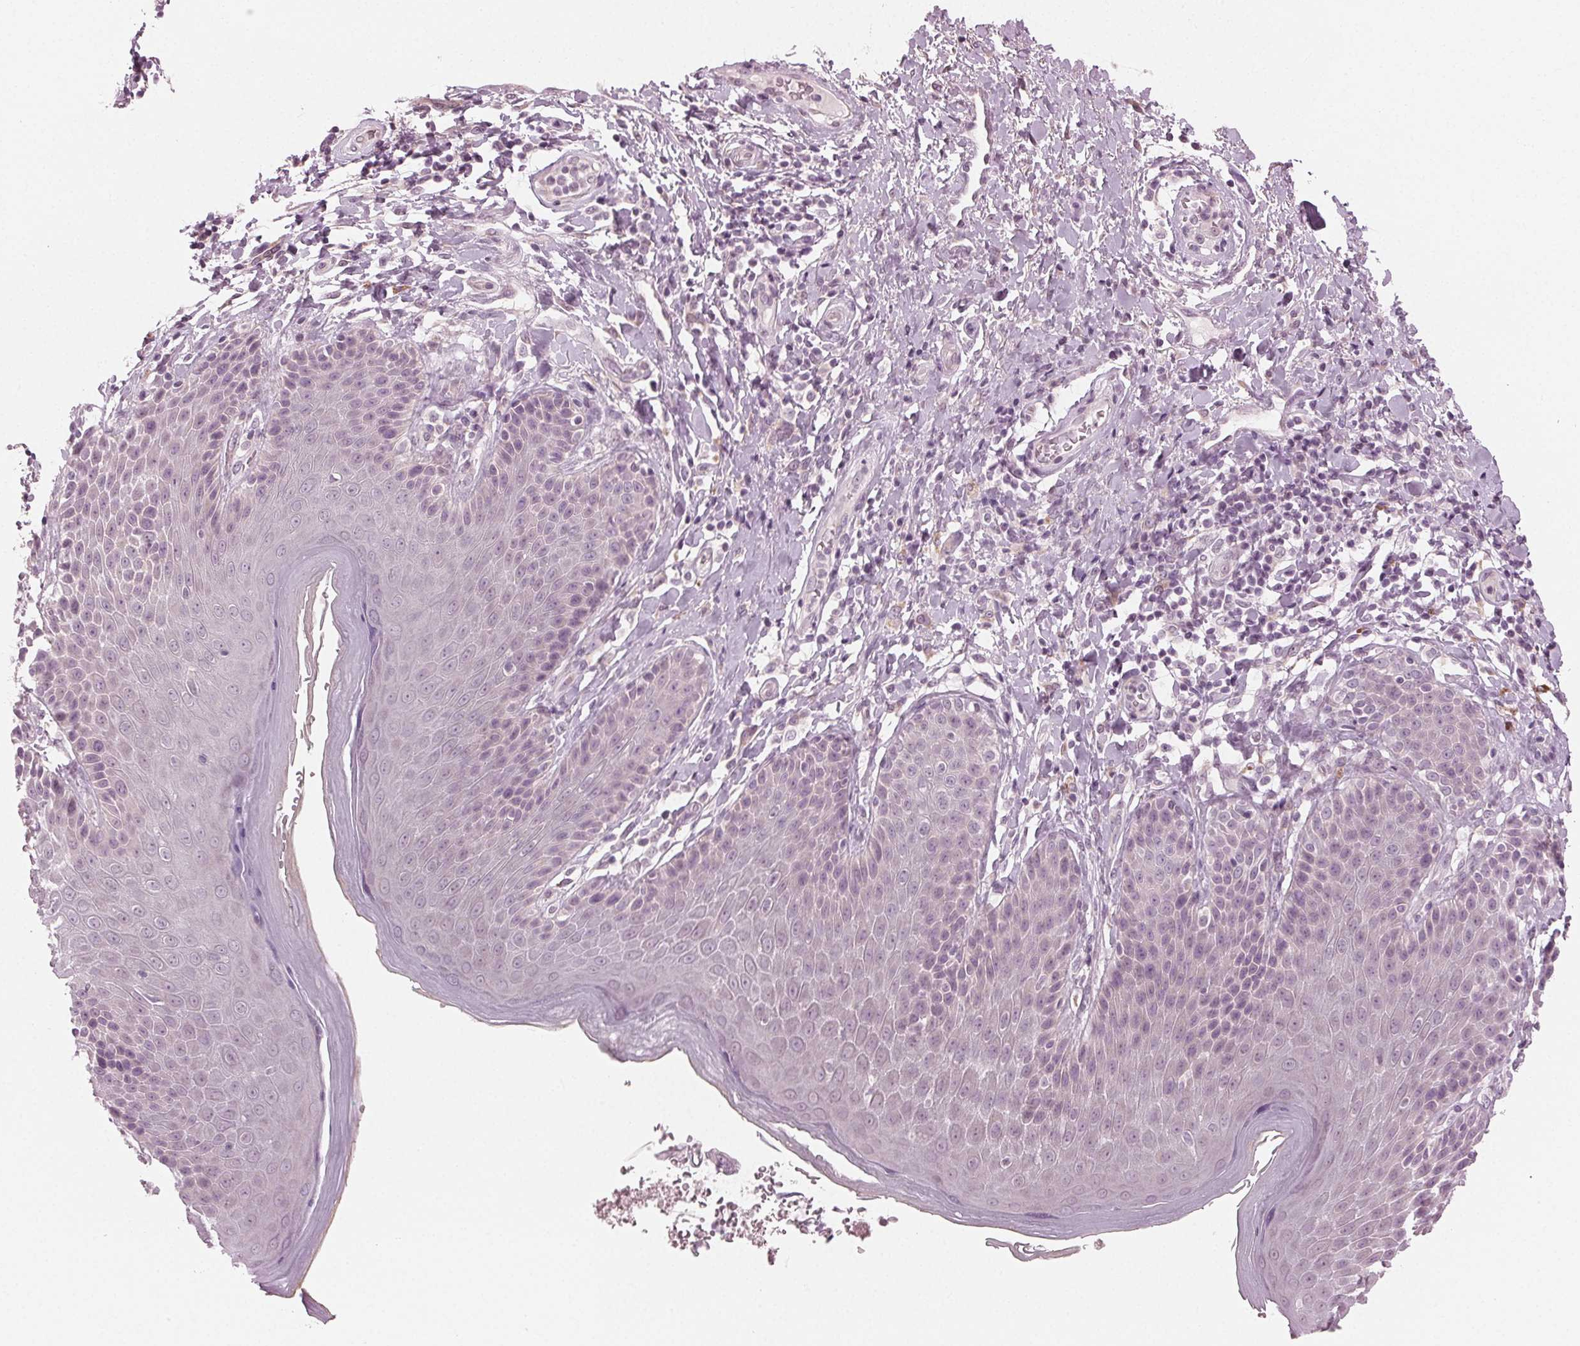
{"staining": {"intensity": "negative", "quantity": "none", "location": "none"}, "tissue": "skin", "cell_type": "Epidermal cells", "image_type": "normal", "snomed": [{"axis": "morphology", "description": "Normal tissue, NOS"}, {"axis": "topography", "description": "Anal"}, {"axis": "topography", "description": "Peripheral nerve tissue"}], "caption": "Epidermal cells are negative for brown protein staining in normal skin. (DAB (3,3'-diaminobenzidine) immunohistochemistry visualized using brightfield microscopy, high magnification).", "gene": "PRAP1", "patient": {"sex": "male", "age": 51}}